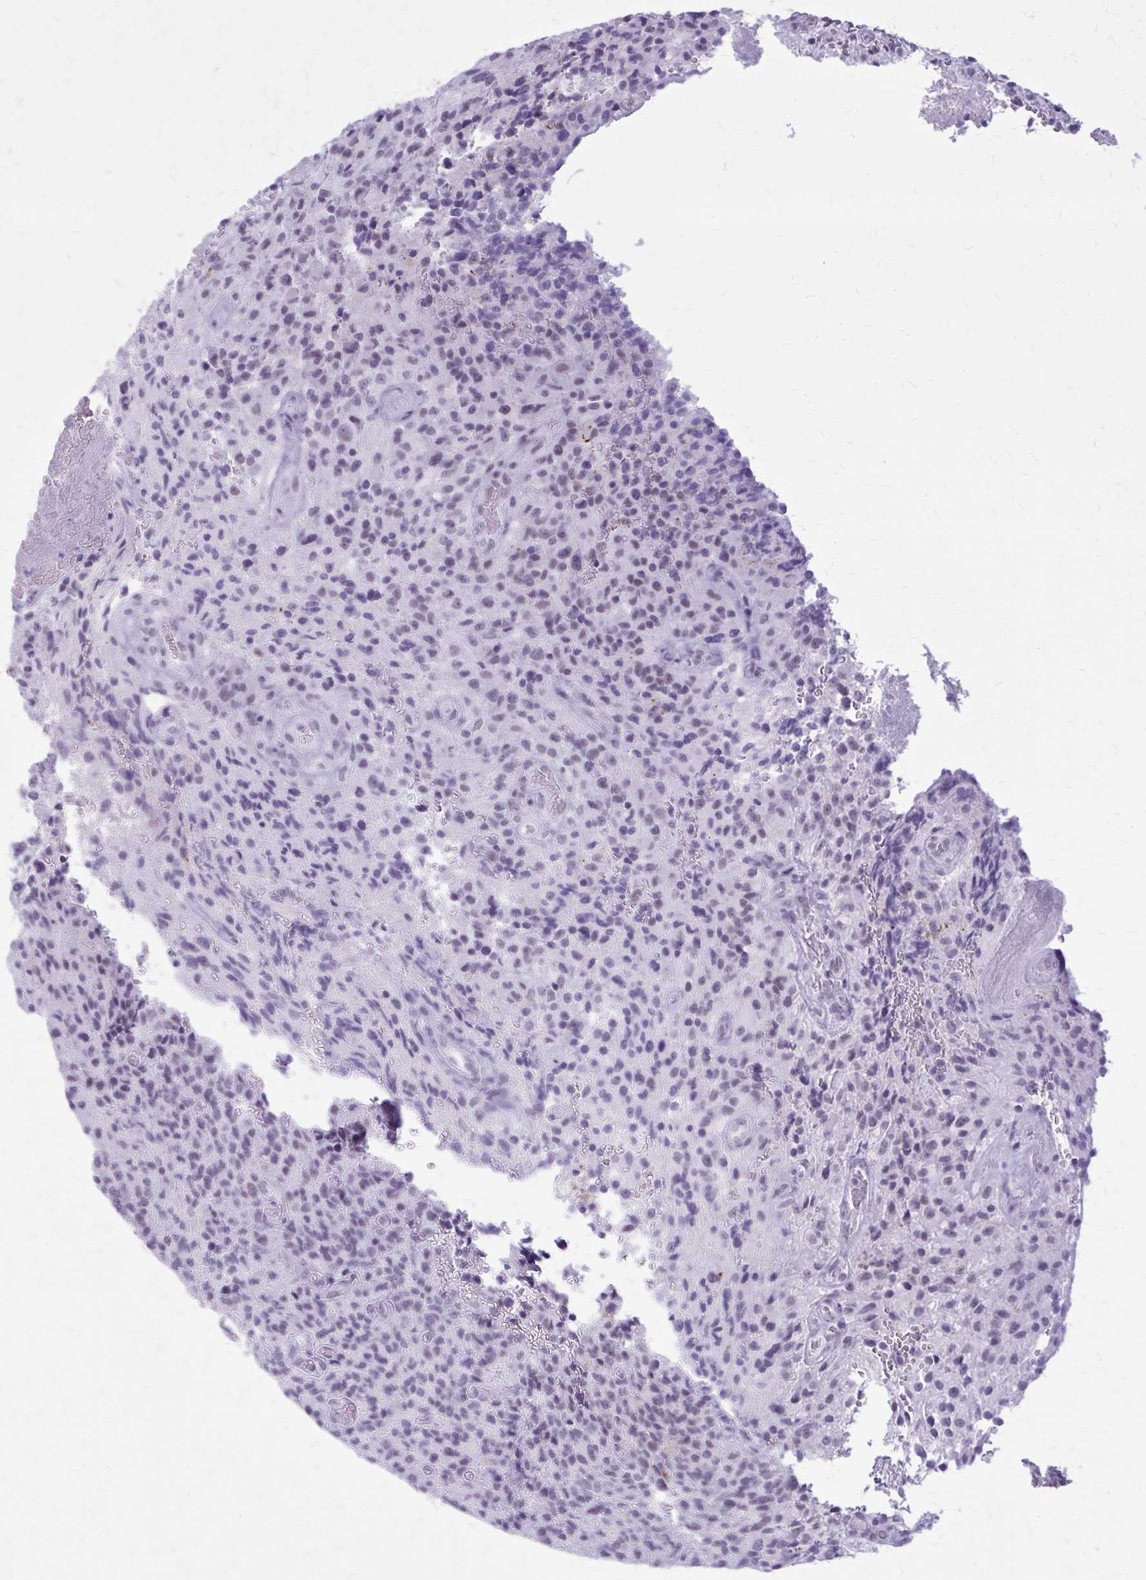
{"staining": {"intensity": "negative", "quantity": "none", "location": "none"}, "tissue": "glioma", "cell_type": "Tumor cells", "image_type": "cancer", "snomed": [{"axis": "morphology", "description": "Normal tissue, NOS"}, {"axis": "morphology", "description": "Glioma, malignant, High grade"}, {"axis": "topography", "description": "Cerebral cortex"}], "caption": "This is an IHC photomicrograph of human malignant high-grade glioma. There is no staining in tumor cells.", "gene": "GAD1", "patient": {"sex": "male", "age": 56}}